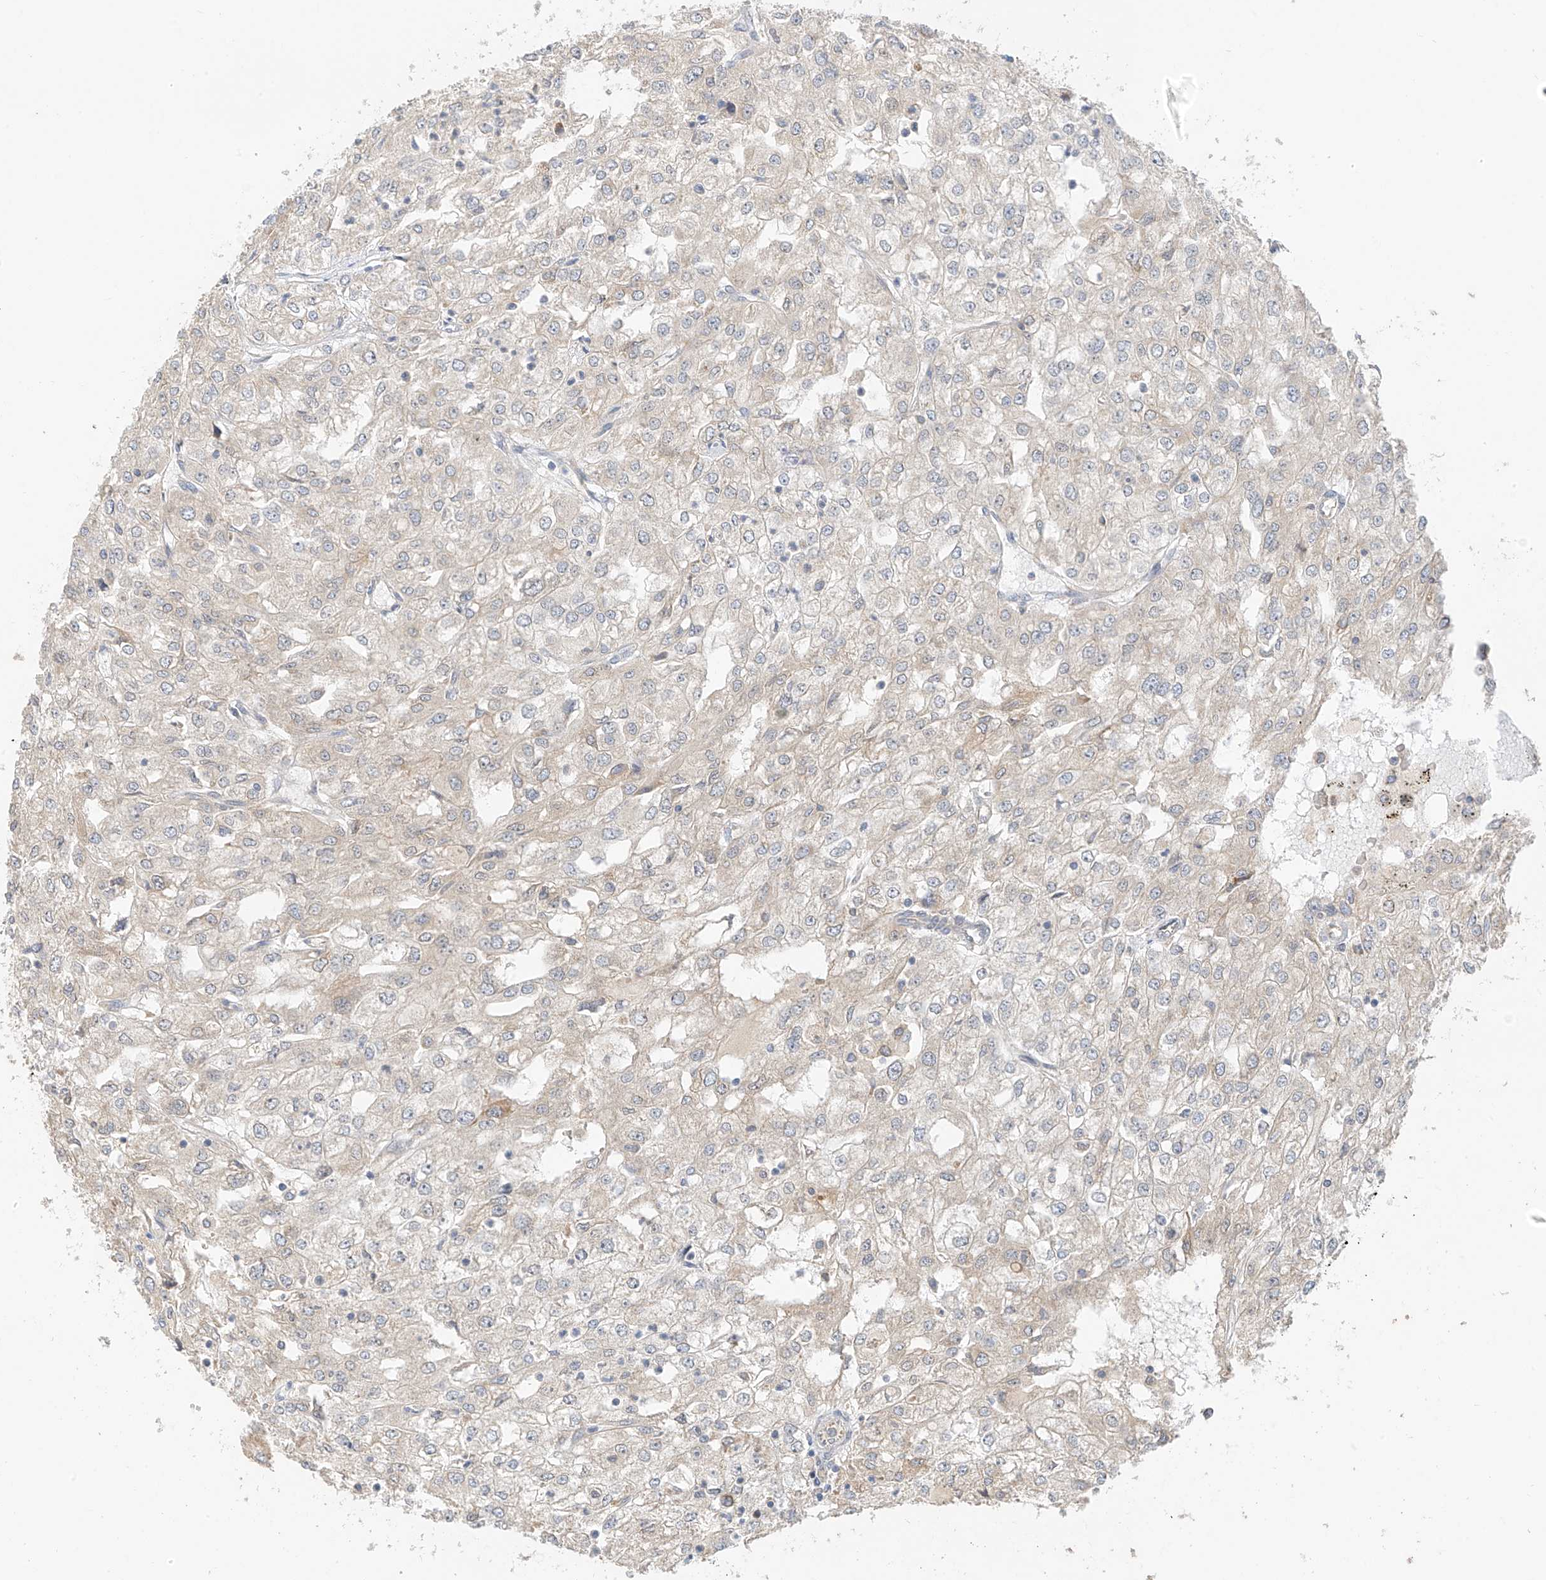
{"staining": {"intensity": "negative", "quantity": "none", "location": "none"}, "tissue": "renal cancer", "cell_type": "Tumor cells", "image_type": "cancer", "snomed": [{"axis": "morphology", "description": "Adenocarcinoma, NOS"}, {"axis": "topography", "description": "Kidney"}], "caption": "A micrograph of human renal adenocarcinoma is negative for staining in tumor cells. Brightfield microscopy of immunohistochemistry (IHC) stained with DAB (3,3'-diaminobenzidine) (brown) and hematoxylin (blue), captured at high magnification.", "gene": "PPA2", "patient": {"sex": "female", "age": 54}}